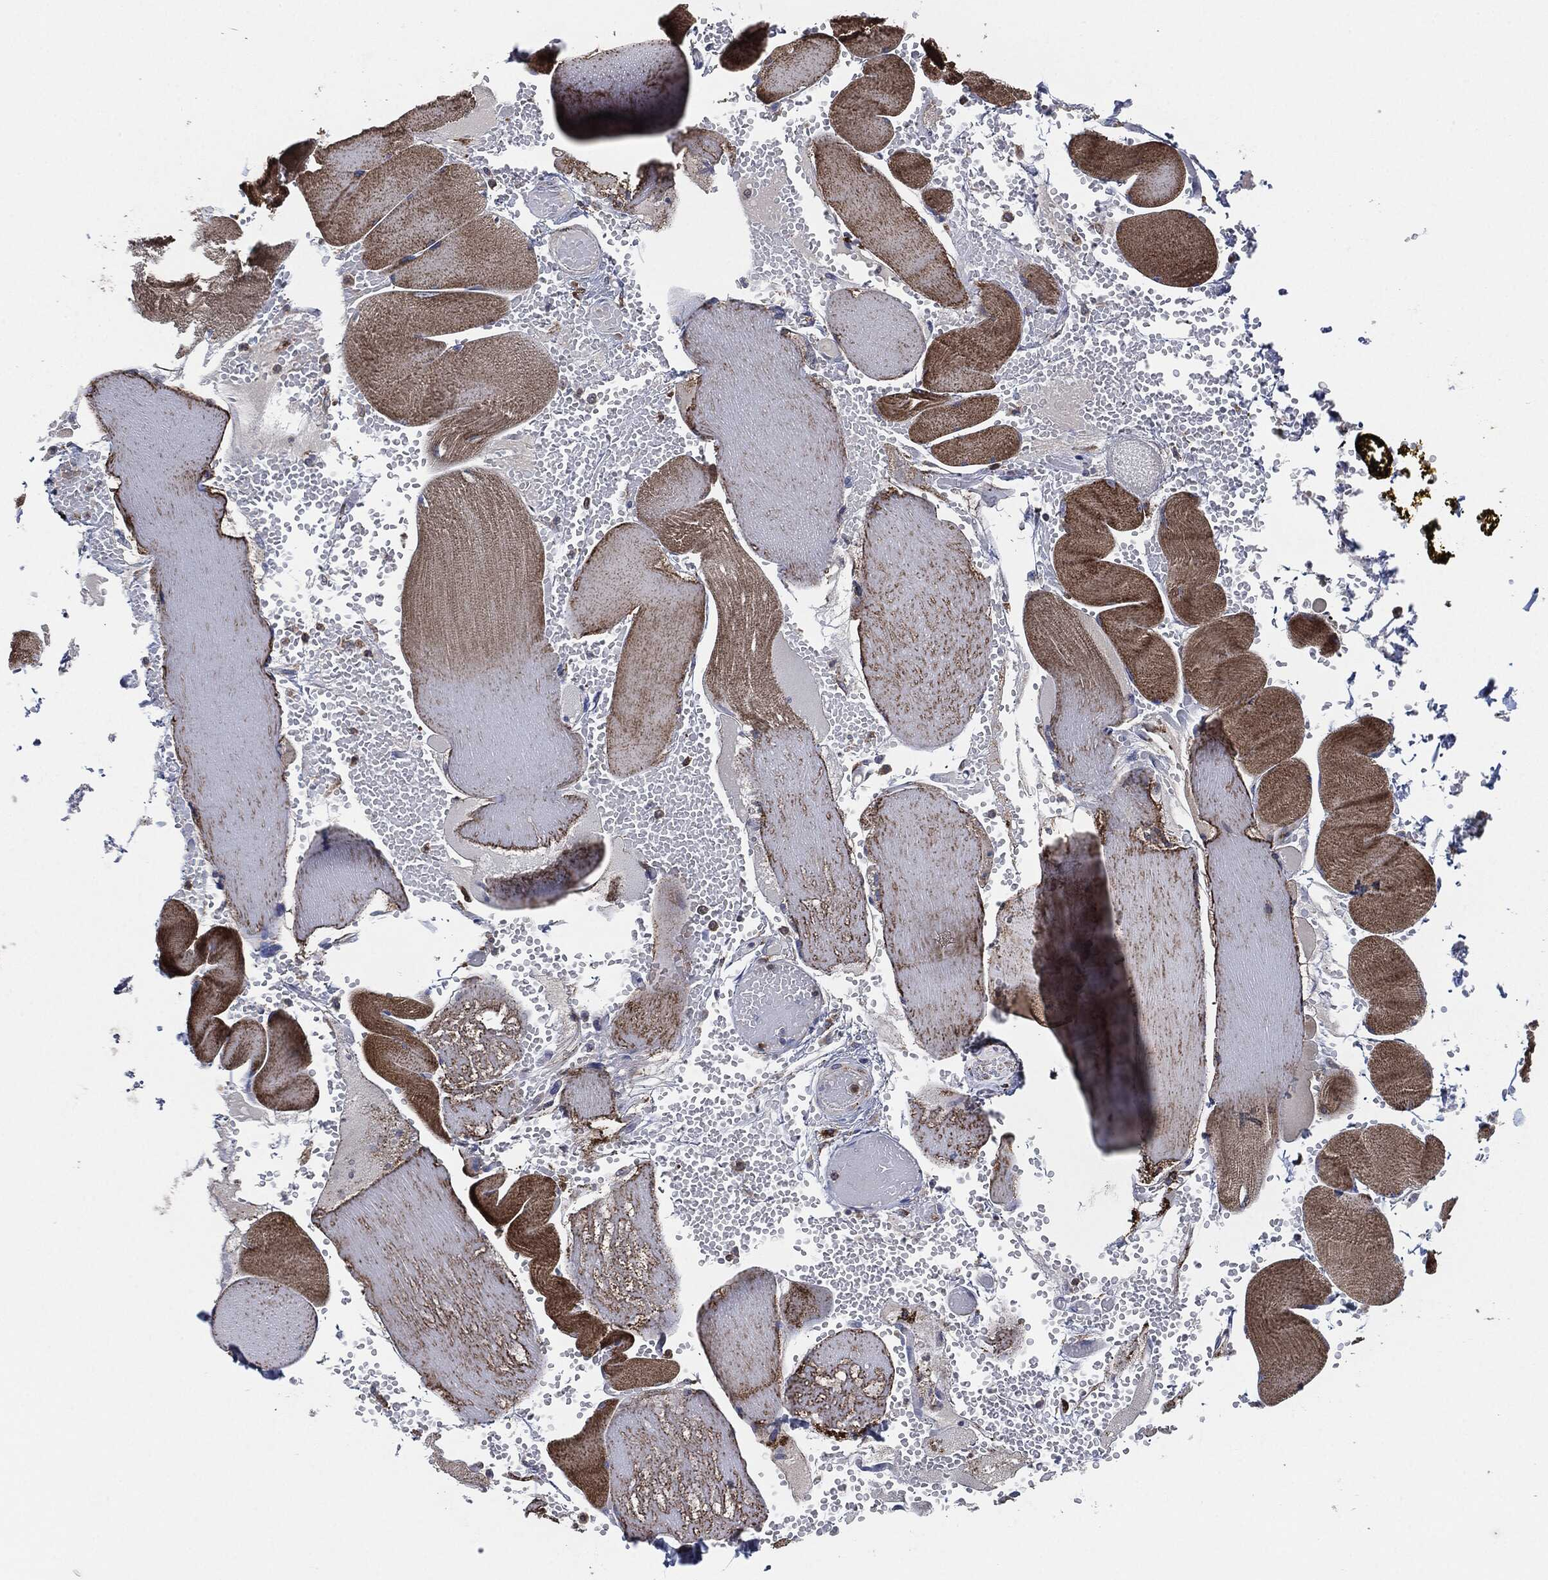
{"staining": {"intensity": "strong", "quantity": "25%-75%", "location": "cytoplasmic/membranous"}, "tissue": "skeletal muscle", "cell_type": "Myocytes", "image_type": "normal", "snomed": [{"axis": "morphology", "description": "Normal tissue, NOS"}, {"axis": "topography", "description": "Skeletal muscle"}], "caption": "Immunohistochemistry (IHC) (DAB) staining of benign human skeletal muscle shows strong cytoplasmic/membranous protein staining in about 25%-75% of myocytes.", "gene": "TMEM11", "patient": {"sex": "male", "age": 56}}